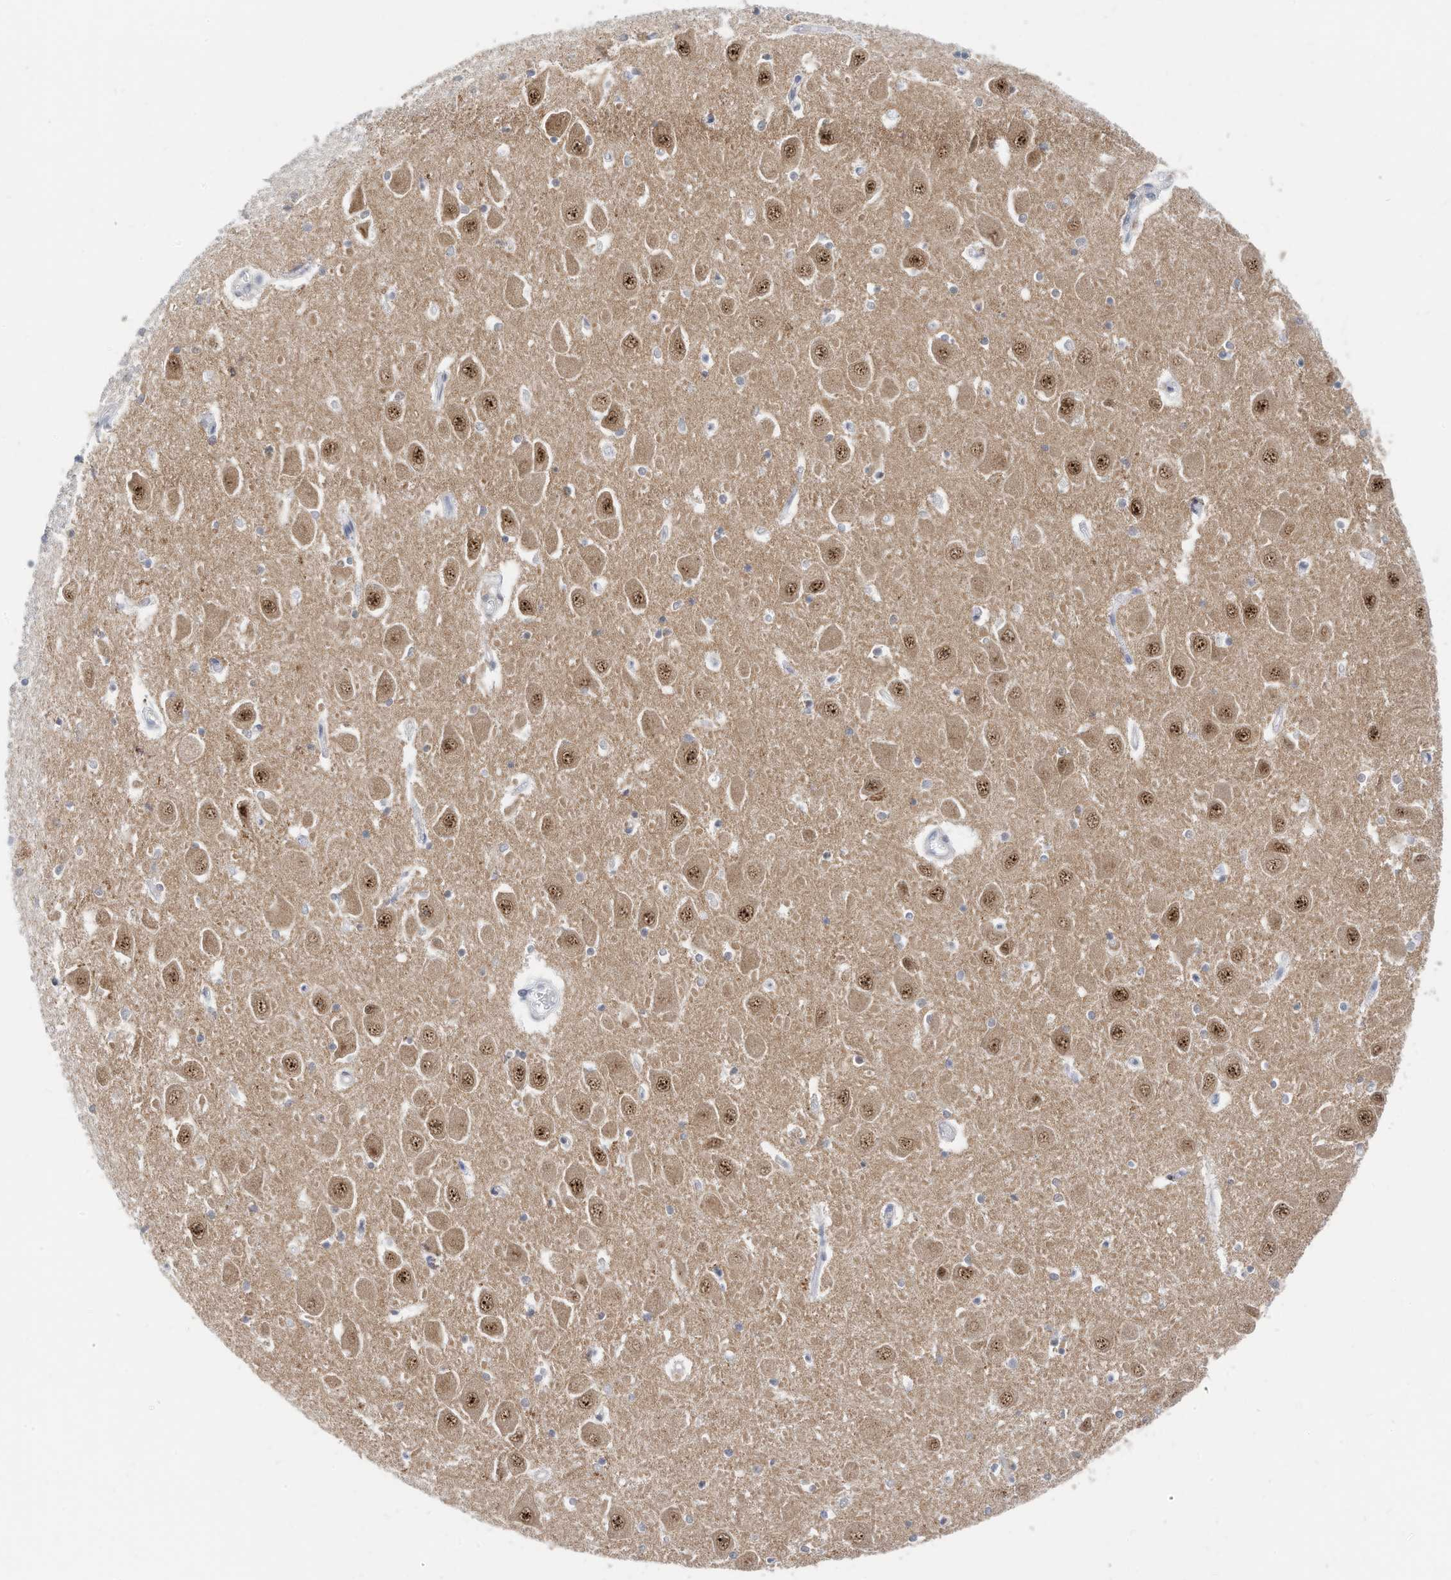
{"staining": {"intensity": "moderate", "quantity": "<25%", "location": "nuclear"}, "tissue": "hippocampus", "cell_type": "Glial cells", "image_type": "normal", "snomed": [{"axis": "morphology", "description": "Normal tissue, NOS"}, {"axis": "topography", "description": "Hippocampus"}], "caption": "Immunohistochemical staining of normal human hippocampus demonstrates <25% levels of moderate nuclear protein staining in about <25% of glial cells.", "gene": "OGT", "patient": {"sex": "male", "age": 70}}